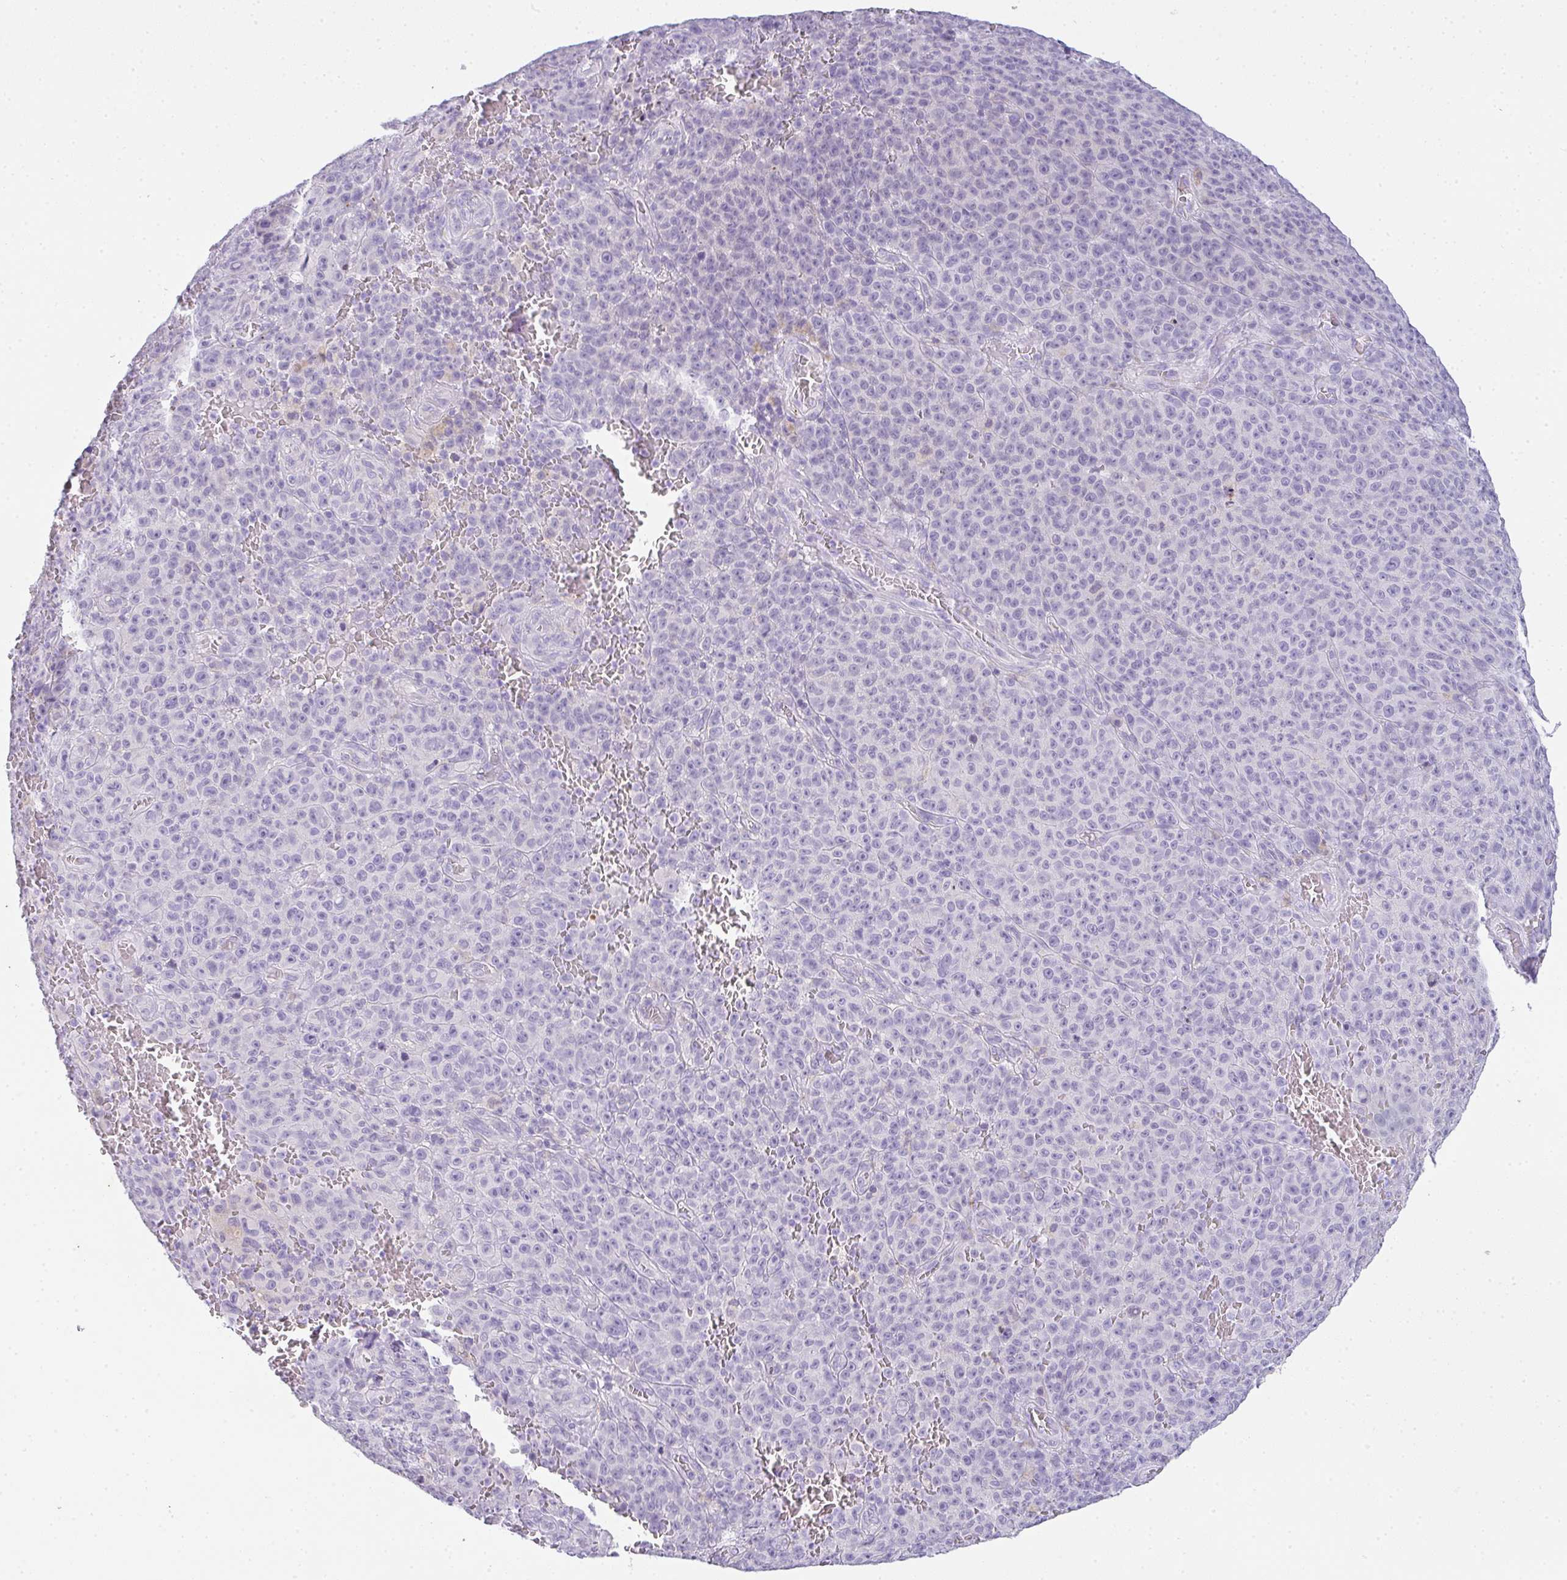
{"staining": {"intensity": "negative", "quantity": "none", "location": "none"}, "tissue": "melanoma", "cell_type": "Tumor cells", "image_type": "cancer", "snomed": [{"axis": "morphology", "description": "Malignant melanoma, NOS"}, {"axis": "topography", "description": "Skin"}], "caption": "A photomicrograph of malignant melanoma stained for a protein shows no brown staining in tumor cells.", "gene": "COX7B", "patient": {"sex": "female", "age": 82}}